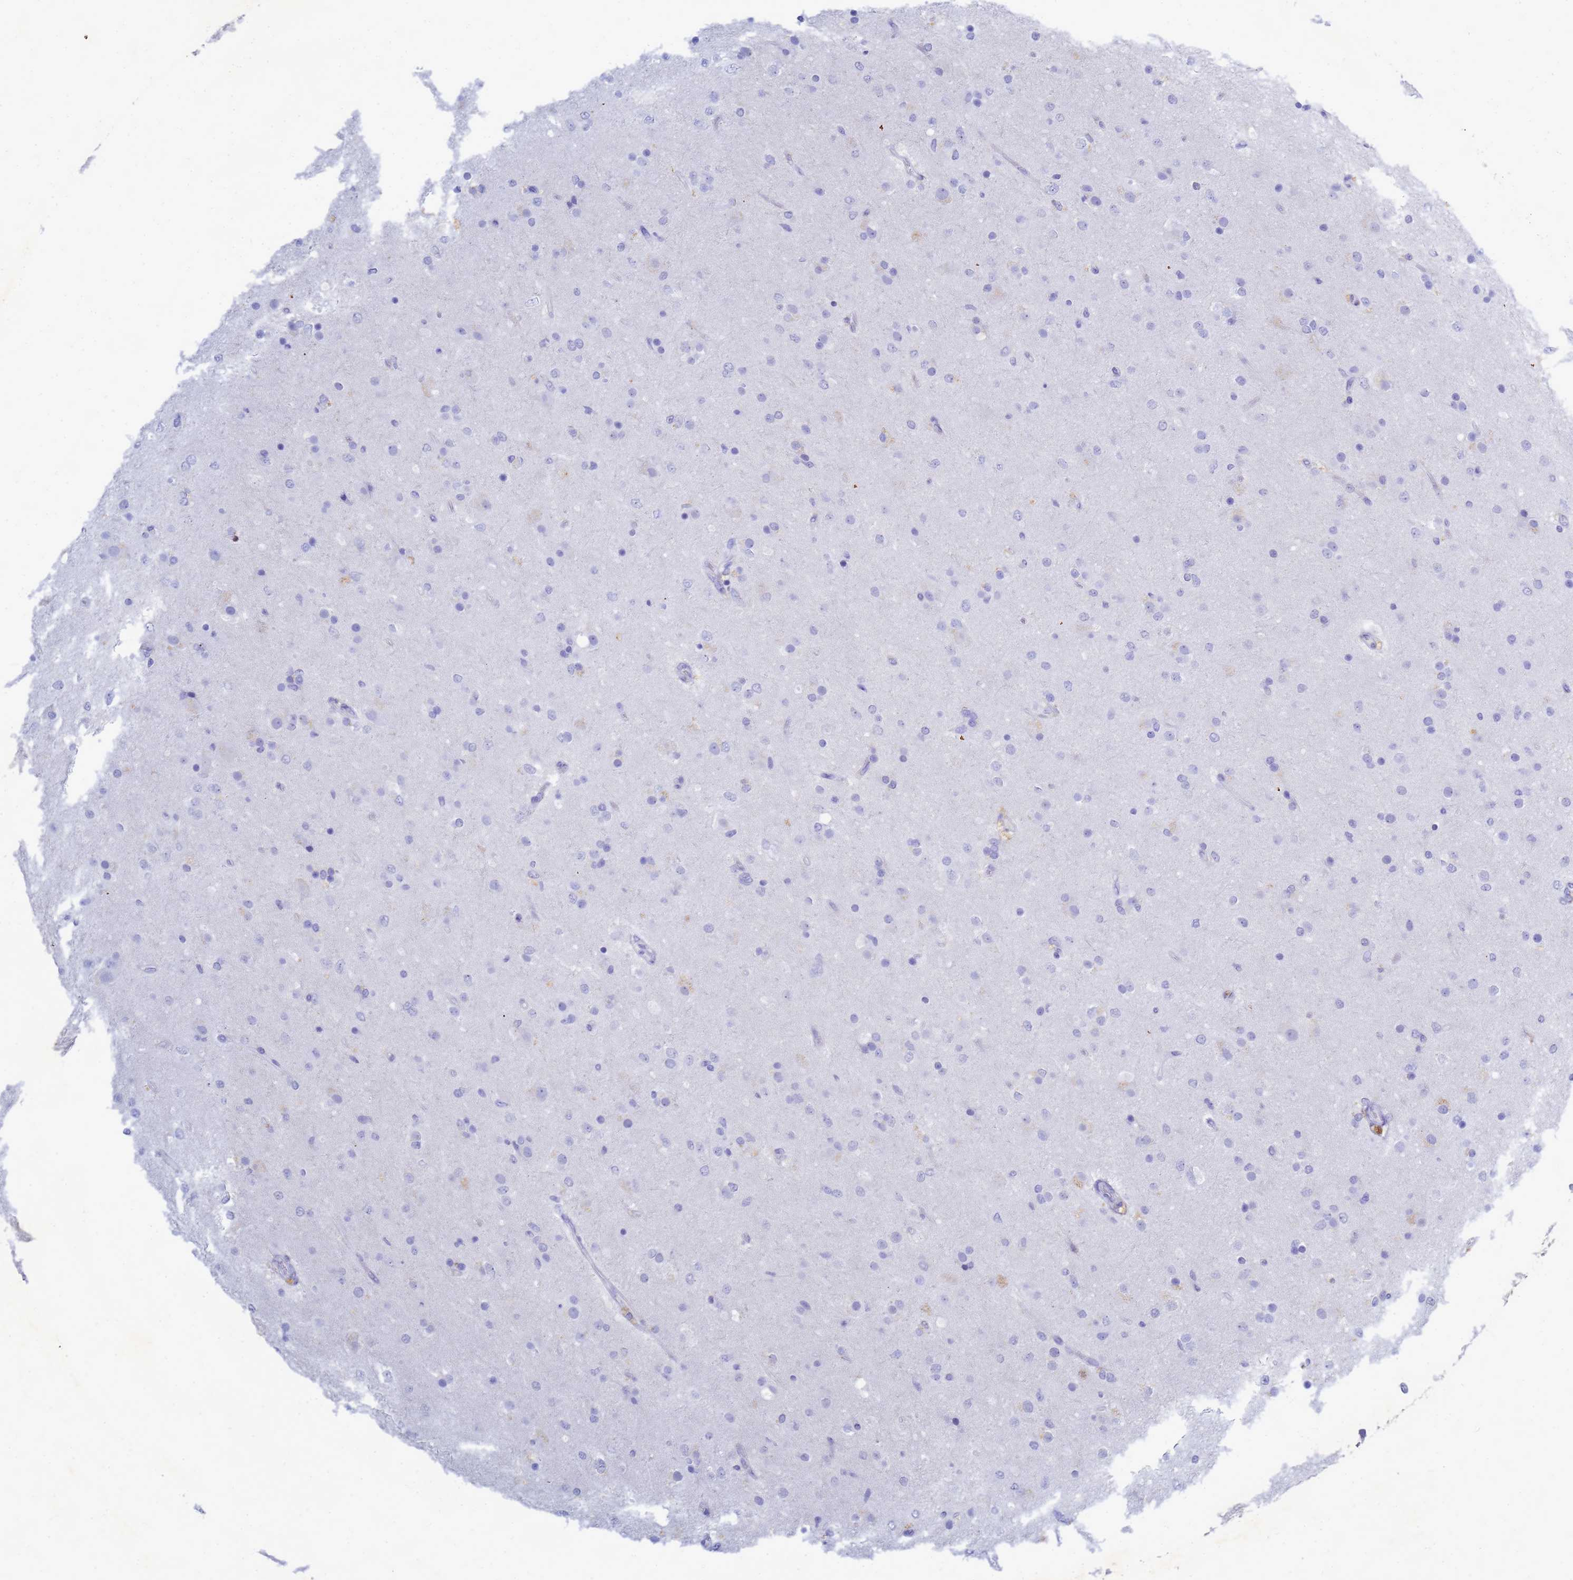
{"staining": {"intensity": "negative", "quantity": "none", "location": "none"}, "tissue": "glioma", "cell_type": "Tumor cells", "image_type": "cancer", "snomed": [{"axis": "morphology", "description": "Glioma, malignant, Low grade"}, {"axis": "topography", "description": "Brain"}], "caption": "Immunohistochemical staining of human glioma reveals no significant staining in tumor cells. The staining is performed using DAB brown chromogen with nuclei counter-stained in using hematoxylin.", "gene": "B3GNT8", "patient": {"sex": "male", "age": 65}}